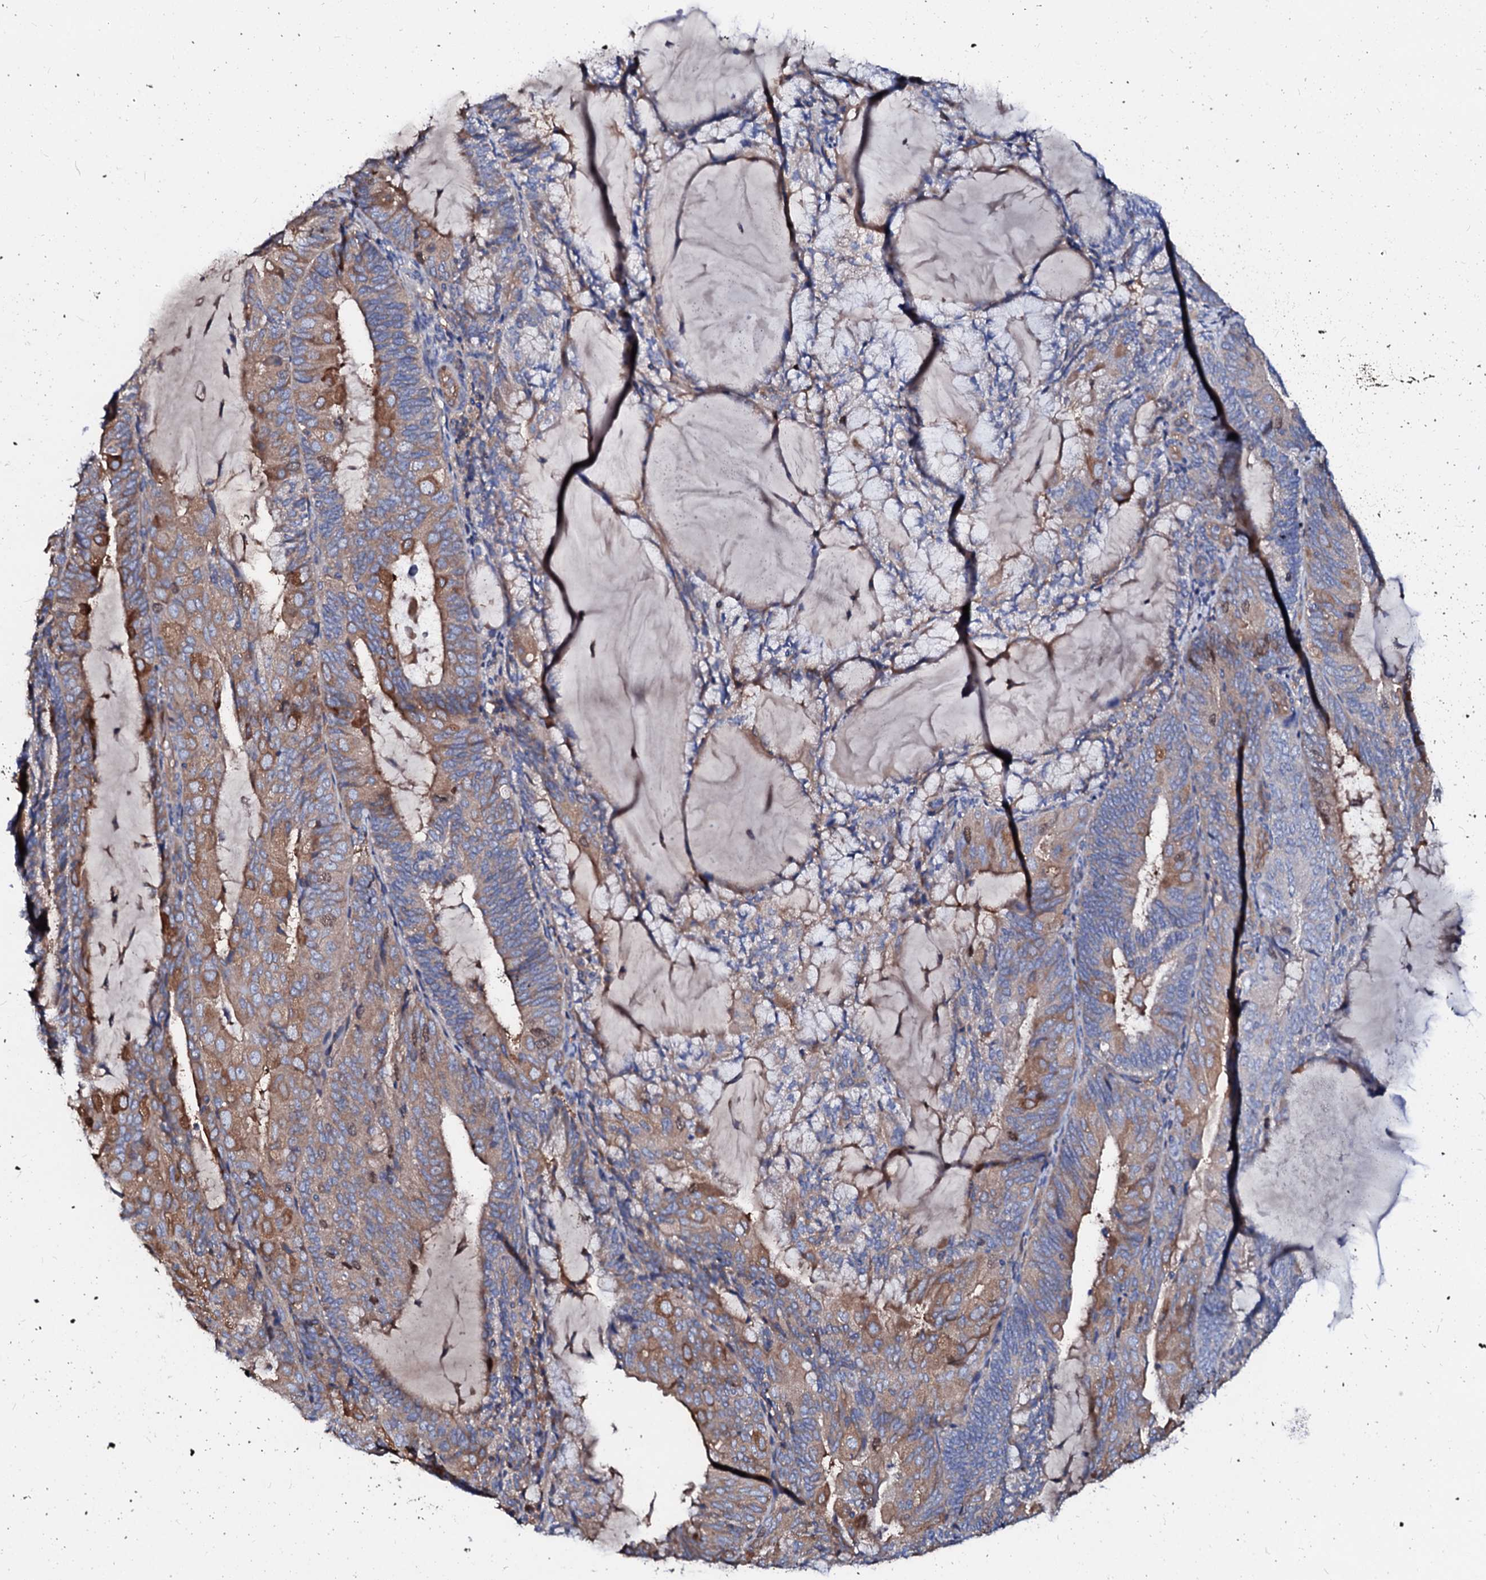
{"staining": {"intensity": "moderate", "quantity": "25%-75%", "location": "cytoplasmic/membranous"}, "tissue": "endometrial cancer", "cell_type": "Tumor cells", "image_type": "cancer", "snomed": [{"axis": "morphology", "description": "Adenocarcinoma, NOS"}, {"axis": "topography", "description": "Endometrium"}], "caption": "DAB (3,3'-diaminobenzidine) immunohistochemical staining of endometrial adenocarcinoma shows moderate cytoplasmic/membranous protein expression in about 25%-75% of tumor cells.", "gene": "CSKMT", "patient": {"sex": "female", "age": 81}}